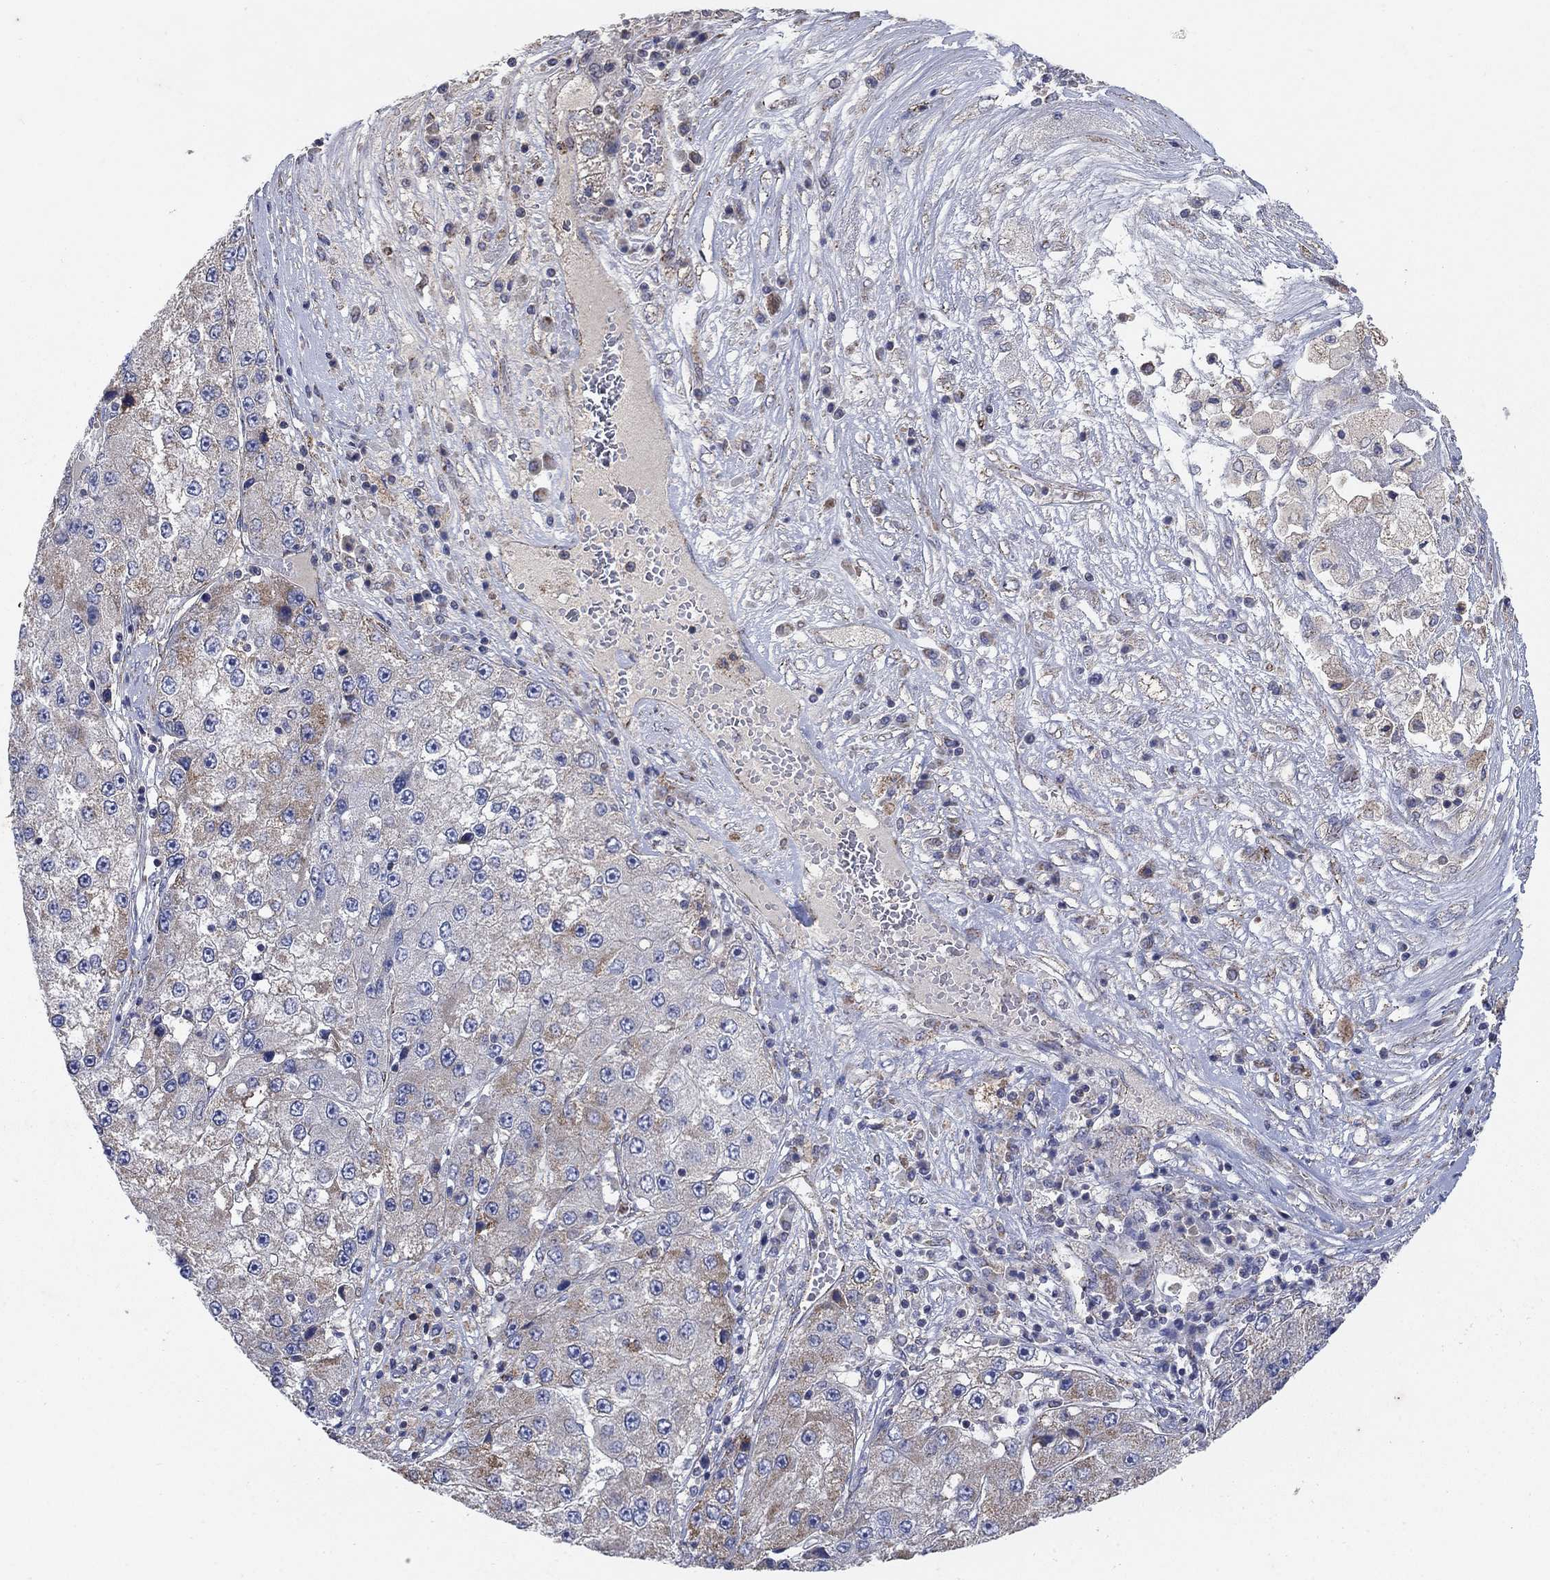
{"staining": {"intensity": "weak", "quantity": "25%-75%", "location": "cytoplasmic/membranous"}, "tissue": "liver cancer", "cell_type": "Tumor cells", "image_type": "cancer", "snomed": [{"axis": "morphology", "description": "Carcinoma, Hepatocellular, NOS"}, {"axis": "topography", "description": "Liver"}], "caption": "Immunohistochemical staining of human liver cancer demonstrates weak cytoplasmic/membranous protein staining in approximately 25%-75% of tumor cells.", "gene": "PNPLA2", "patient": {"sex": "female", "age": 73}}